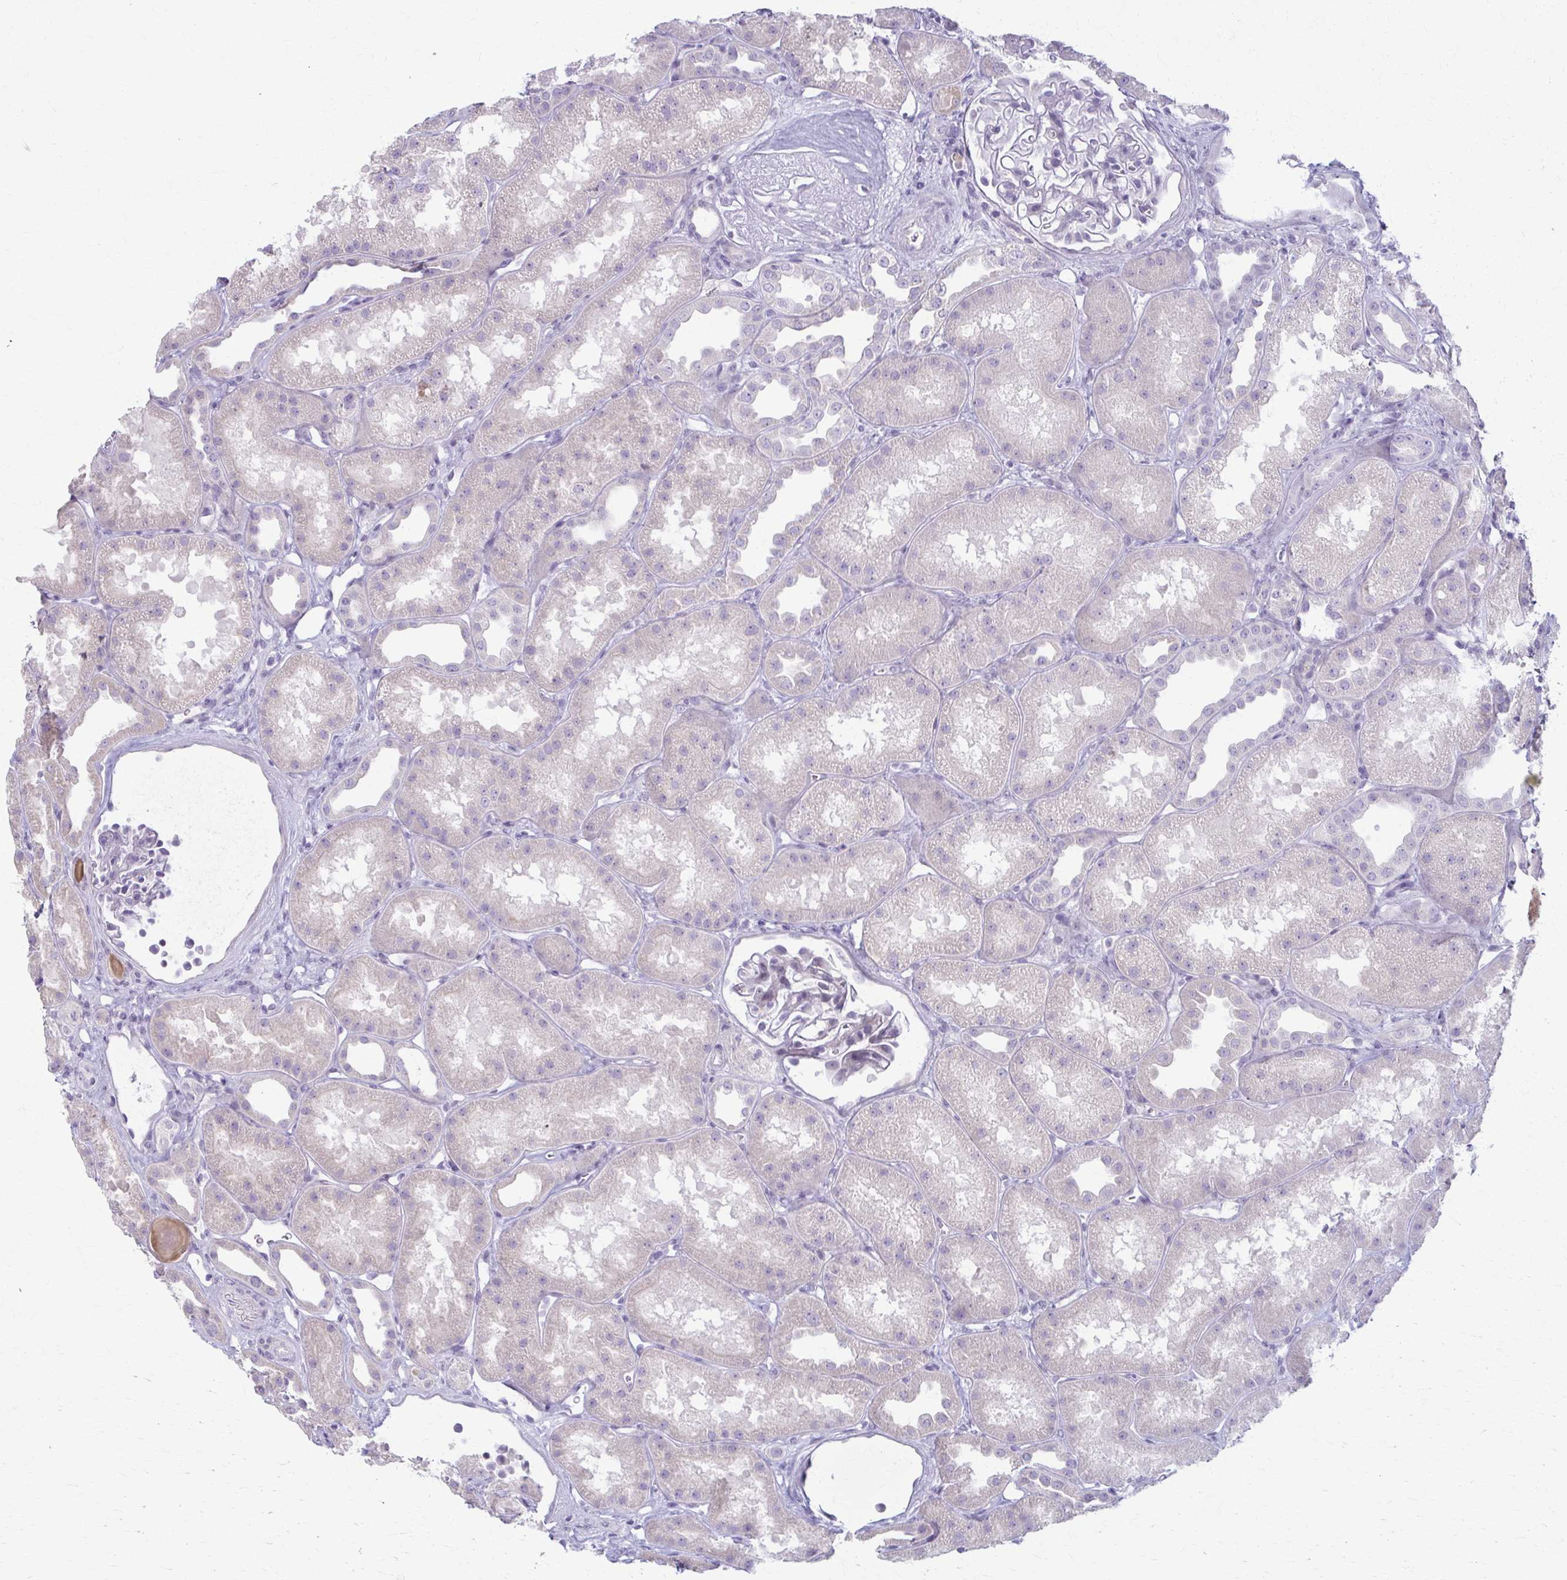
{"staining": {"intensity": "negative", "quantity": "none", "location": "none"}, "tissue": "kidney", "cell_type": "Cells in glomeruli", "image_type": "normal", "snomed": [{"axis": "morphology", "description": "Normal tissue, NOS"}, {"axis": "topography", "description": "Kidney"}], "caption": "The image displays no significant positivity in cells in glomeruli of kidney. (DAB IHC visualized using brightfield microscopy, high magnification).", "gene": "LDLRAP1", "patient": {"sex": "male", "age": 61}}